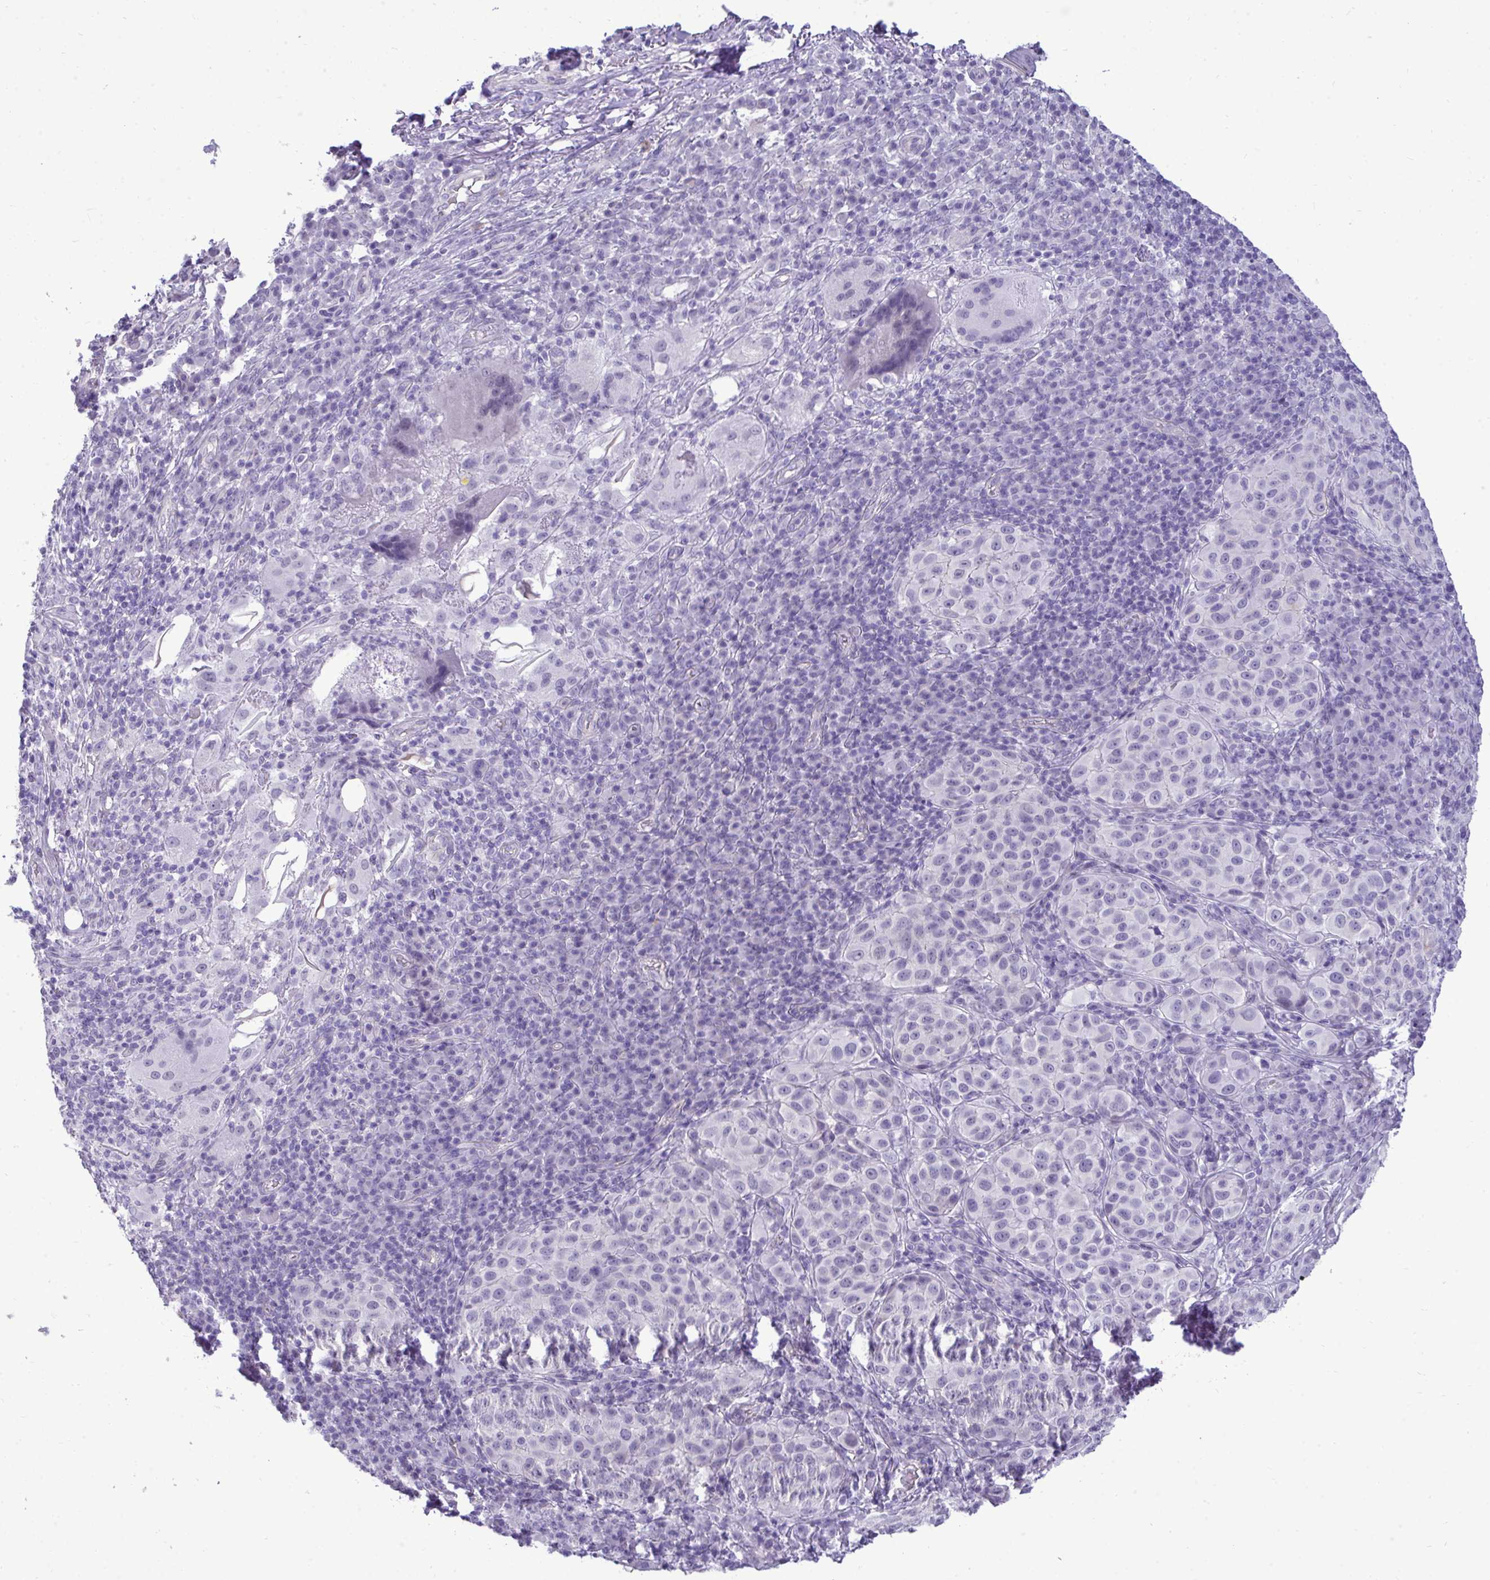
{"staining": {"intensity": "negative", "quantity": "none", "location": "none"}, "tissue": "melanoma", "cell_type": "Tumor cells", "image_type": "cancer", "snomed": [{"axis": "morphology", "description": "Malignant melanoma, NOS"}, {"axis": "topography", "description": "Skin"}], "caption": "There is no significant staining in tumor cells of melanoma.", "gene": "PRM2", "patient": {"sex": "male", "age": 38}}